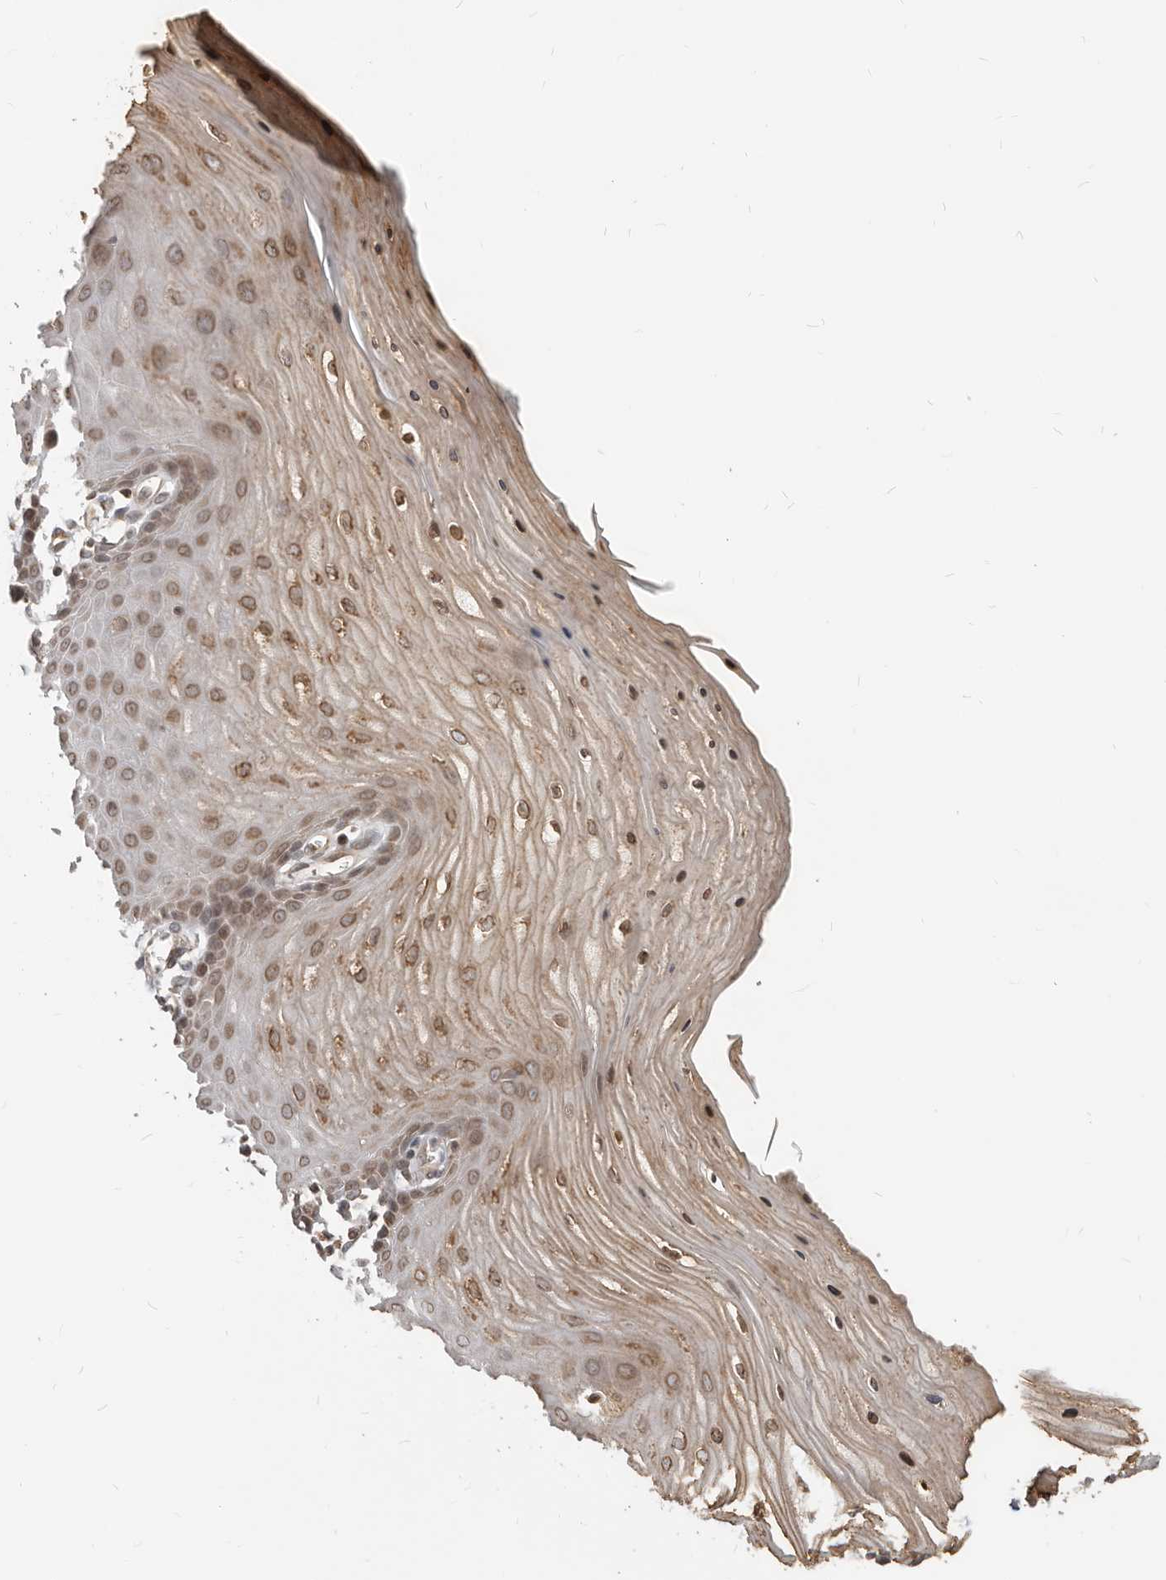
{"staining": {"intensity": "moderate", "quantity": ">75%", "location": "cytoplasmic/membranous,nuclear"}, "tissue": "cervix", "cell_type": "Squamous epithelial cells", "image_type": "normal", "snomed": [{"axis": "morphology", "description": "Normal tissue, NOS"}, {"axis": "topography", "description": "Cervix"}], "caption": "Protein expression analysis of unremarkable cervix displays moderate cytoplasmic/membranous,nuclear staining in approximately >75% of squamous epithelial cells.", "gene": "NUP153", "patient": {"sex": "female", "age": 55}}